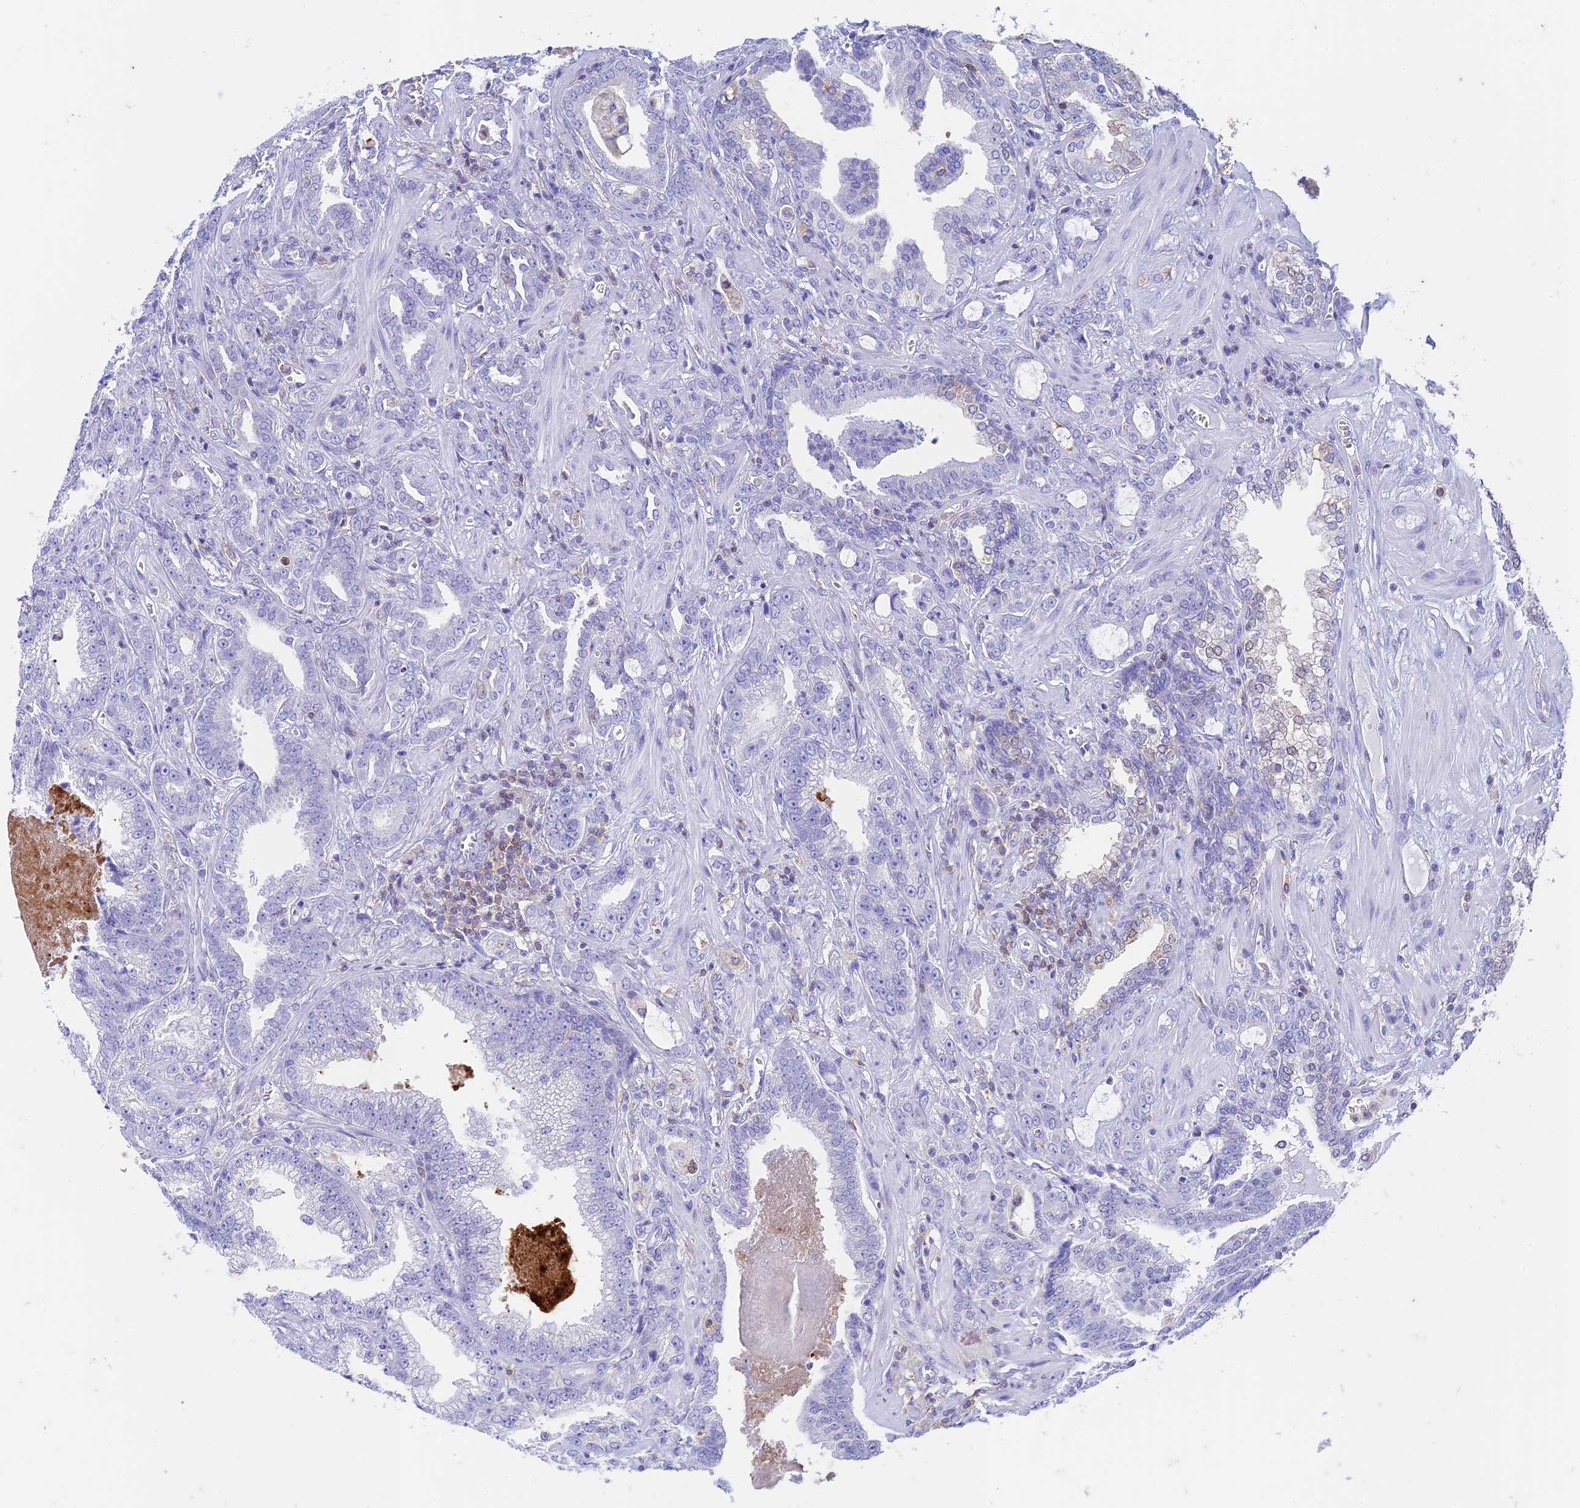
{"staining": {"intensity": "negative", "quantity": "none", "location": "none"}, "tissue": "prostate cancer", "cell_type": "Tumor cells", "image_type": "cancer", "snomed": [{"axis": "morphology", "description": "Adenocarcinoma, High grade"}, {"axis": "topography", "description": "Prostate and seminal vesicle, NOS"}], "caption": "High power microscopy image of an IHC photomicrograph of prostate cancer, revealing no significant expression in tumor cells. Nuclei are stained in blue.", "gene": "FGF7", "patient": {"sex": "male", "age": 67}}